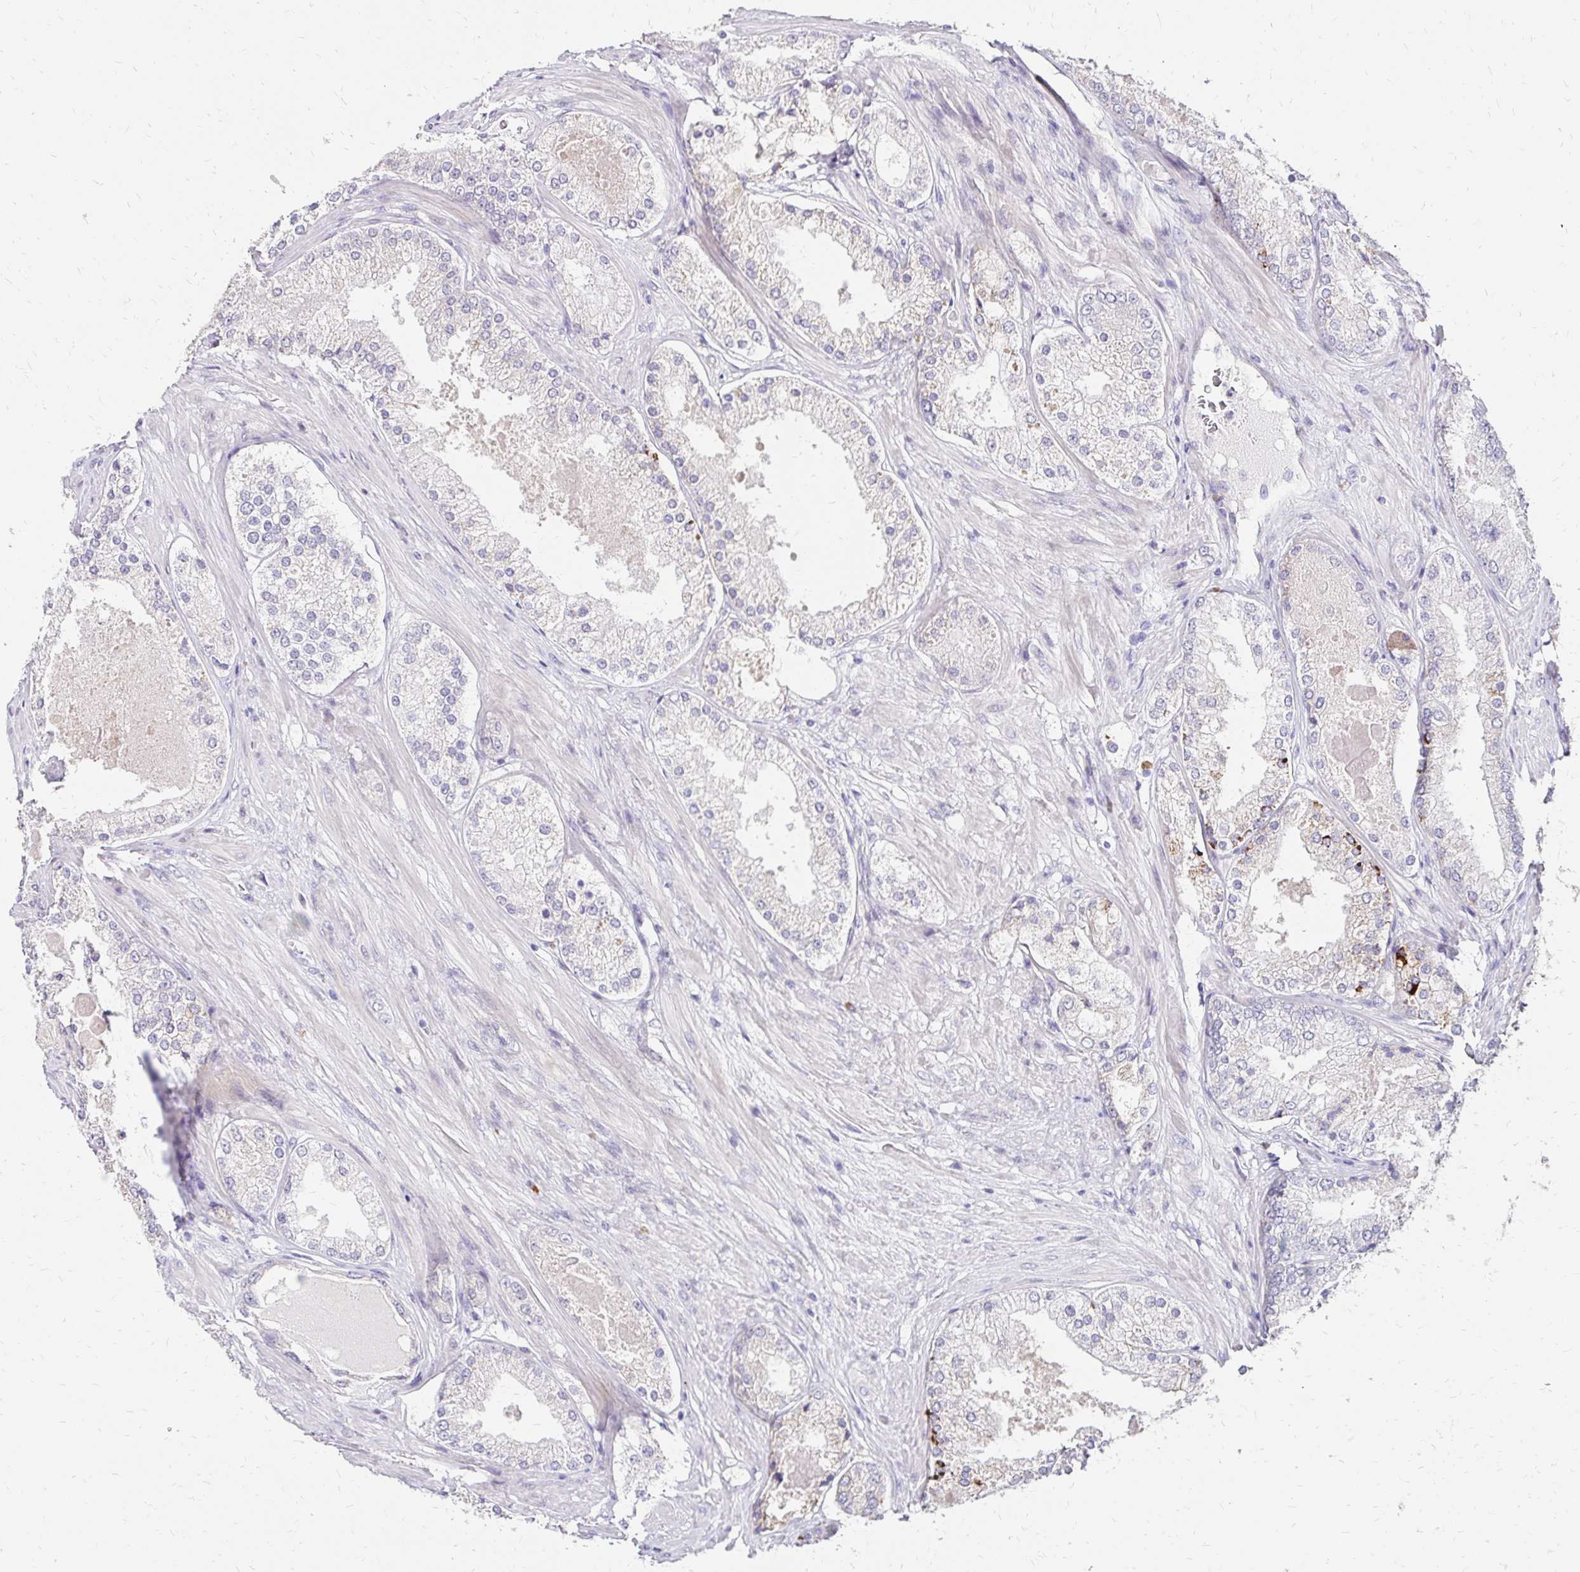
{"staining": {"intensity": "moderate", "quantity": "<25%", "location": "cytoplasmic/membranous"}, "tissue": "prostate cancer", "cell_type": "Tumor cells", "image_type": "cancer", "snomed": [{"axis": "morphology", "description": "Adenocarcinoma, Low grade"}, {"axis": "topography", "description": "Prostate"}], "caption": "A micrograph showing moderate cytoplasmic/membranous positivity in about <25% of tumor cells in prostate cancer (adenocarcinoma (low-grade)), as visualized by brown immunohistochemical staining.", "gene": "PRIMA1", "patient": {"sex": "male", "age": 68}}